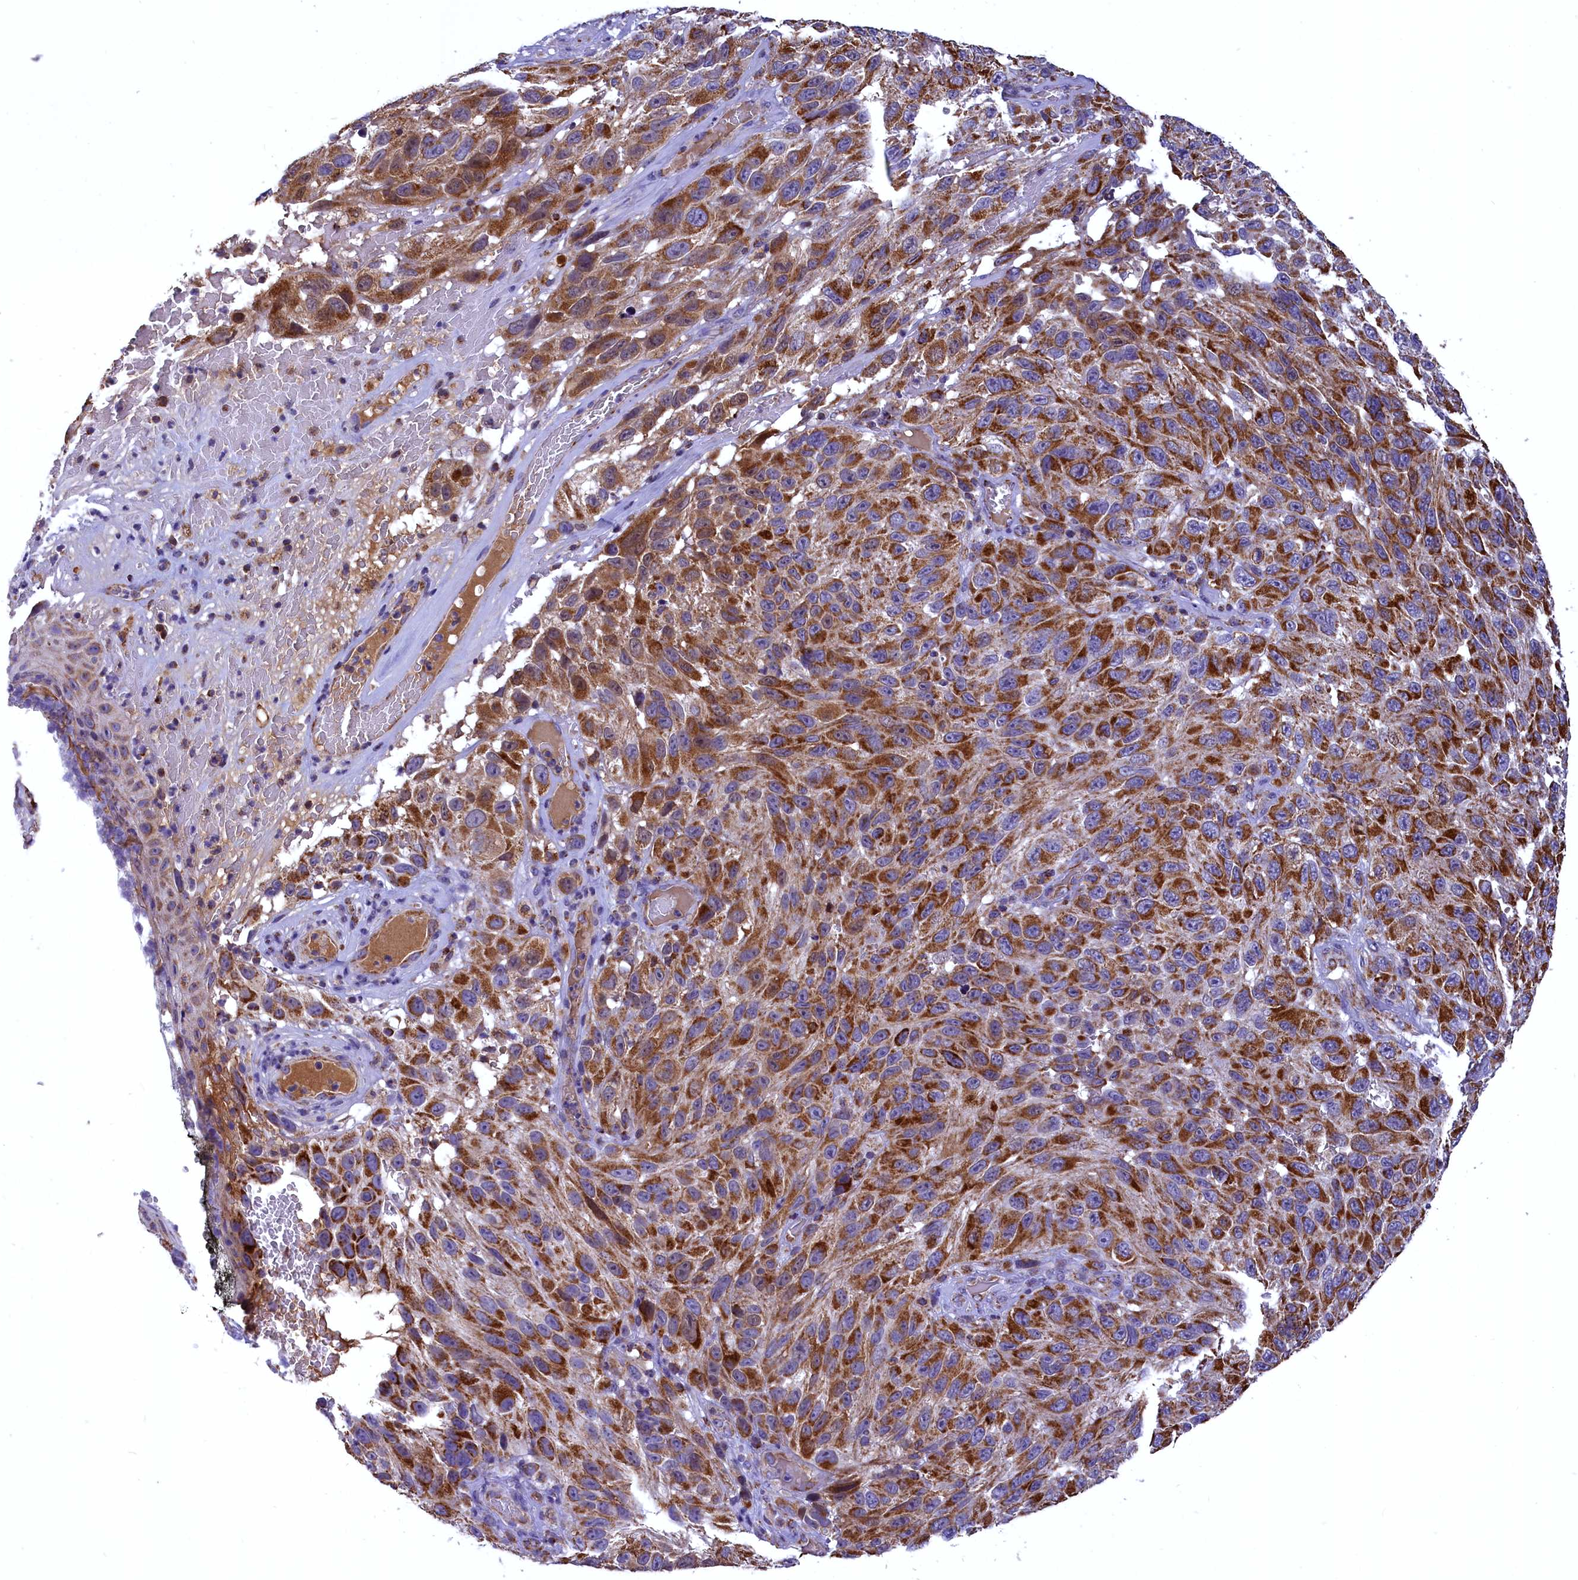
{"staining": {"intensity": "moderate", "quantity": ">75%", "location": "cytoplasmic/membranous"}, "tissue": "melanoma", "cell_type": "Tumor cells", "image_type": "cancer", "snomed": [{"axis": "morphology", "description": "Malignant melanoma, NOS"}, {"axis": "topography", "description": "Skin"}], "caption": "A brown stain highlights moderate cytoplasmic/membranous expression of a protein in human malignant melanoma tumor cells.", "gene": "COX17", "patient": {"sex": "female", "age": 96}}